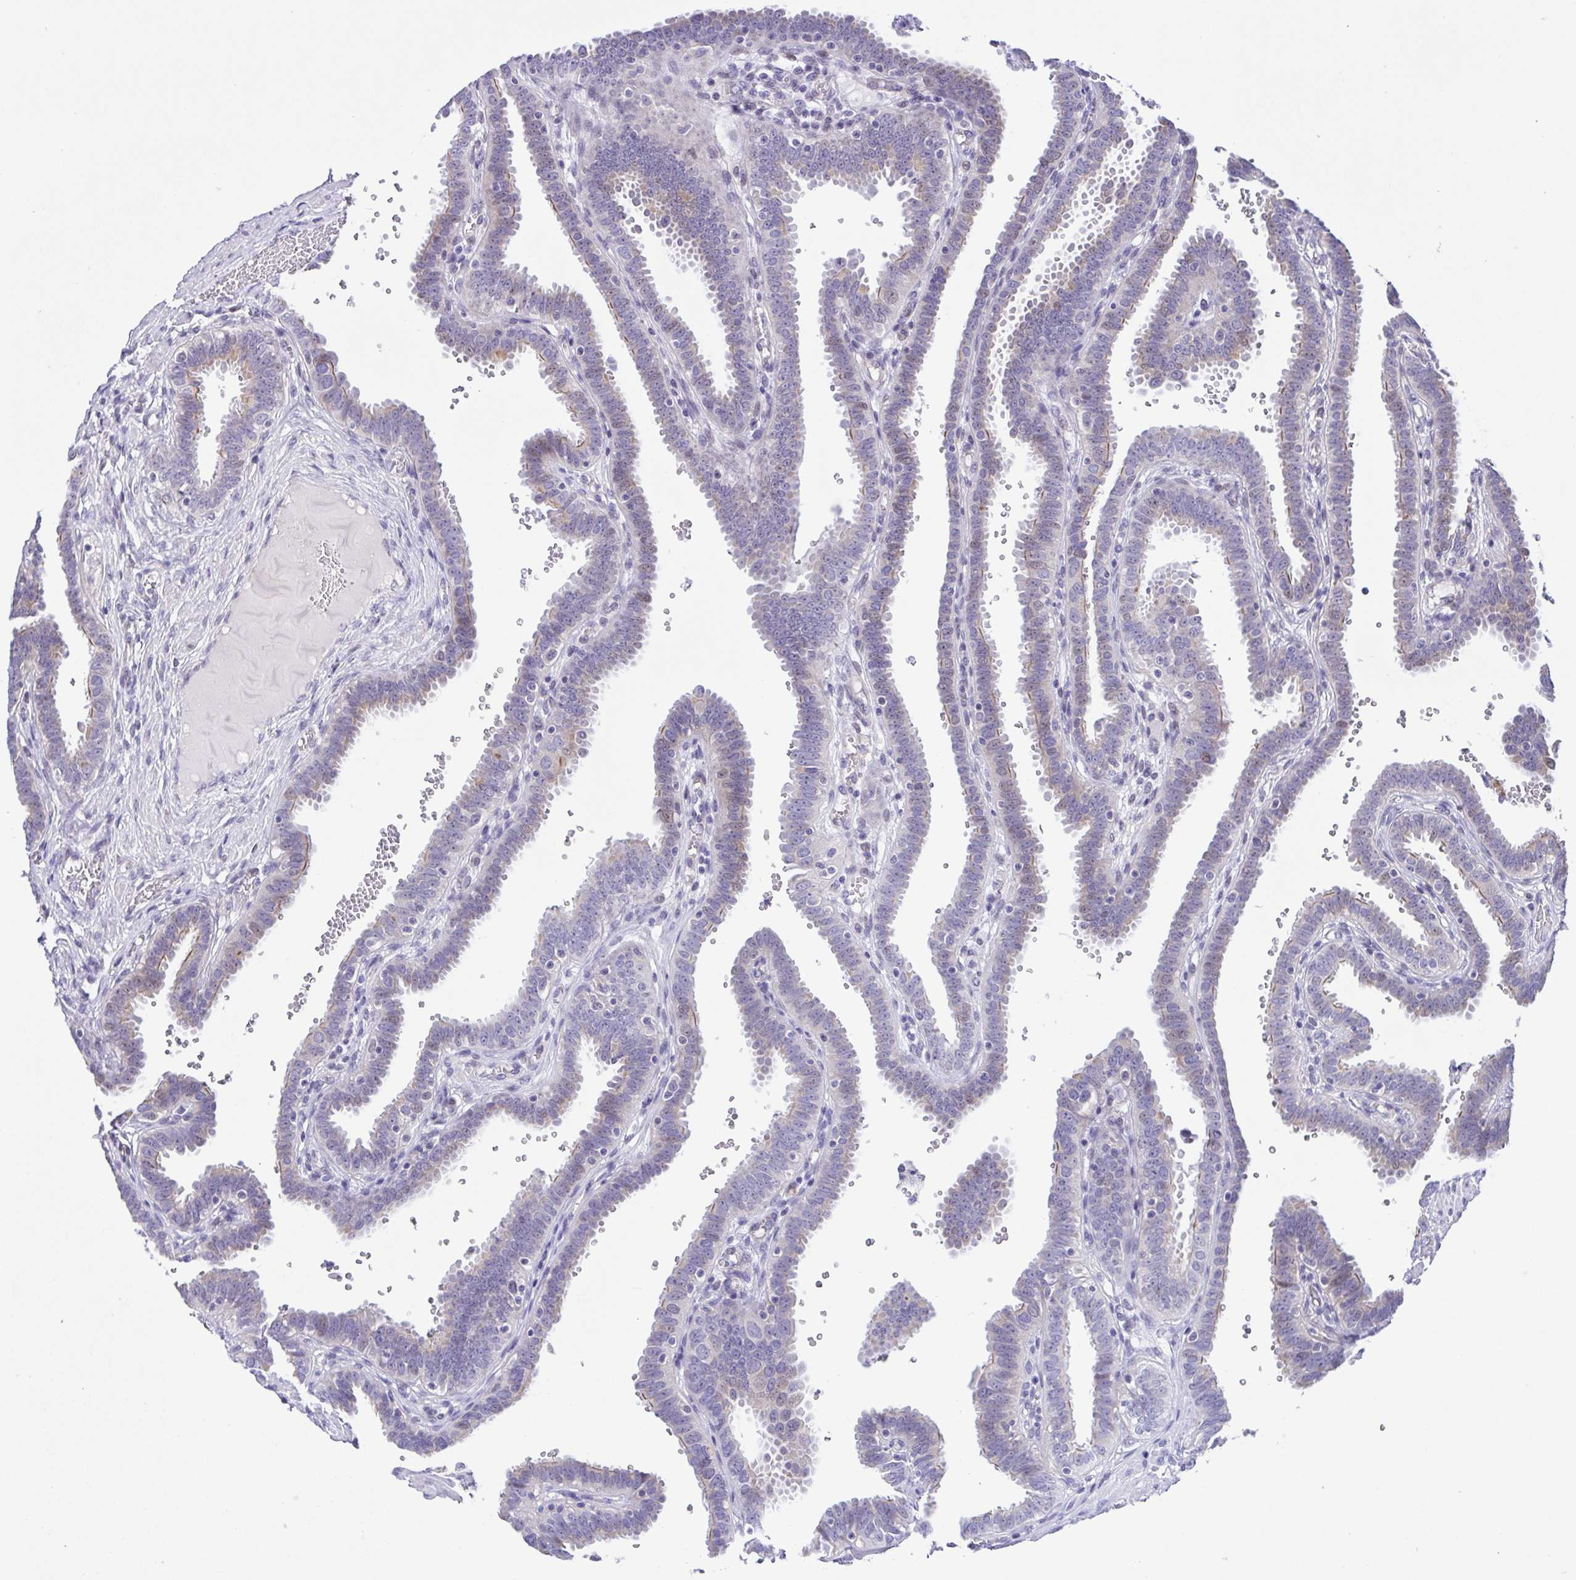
{"staining": {"intensity": "moderate", "quantity": "<25%", "location": "cytoplasmic/membranous"}, "tissue": "fallopian tube", "cell_type": "Glandular cells", "image_type": "normal", "snomed": [{"axis": "morphology", "description": "Normal tissue, NOS"}, {"axis": "topography", "description": "Fallopian tube"}], "caption": "Protein staining of benign fallopian tube exhibits moderate cytoplasmic/membranous staining in approximately <25% of glandular cells. (DAB (3,3'-diaminobenzidine) IHC, brown staining for protein, blue staining for nuclei).", "gene": "ENSG00000286022", "patient": {"sex": "female", "age": 37}}